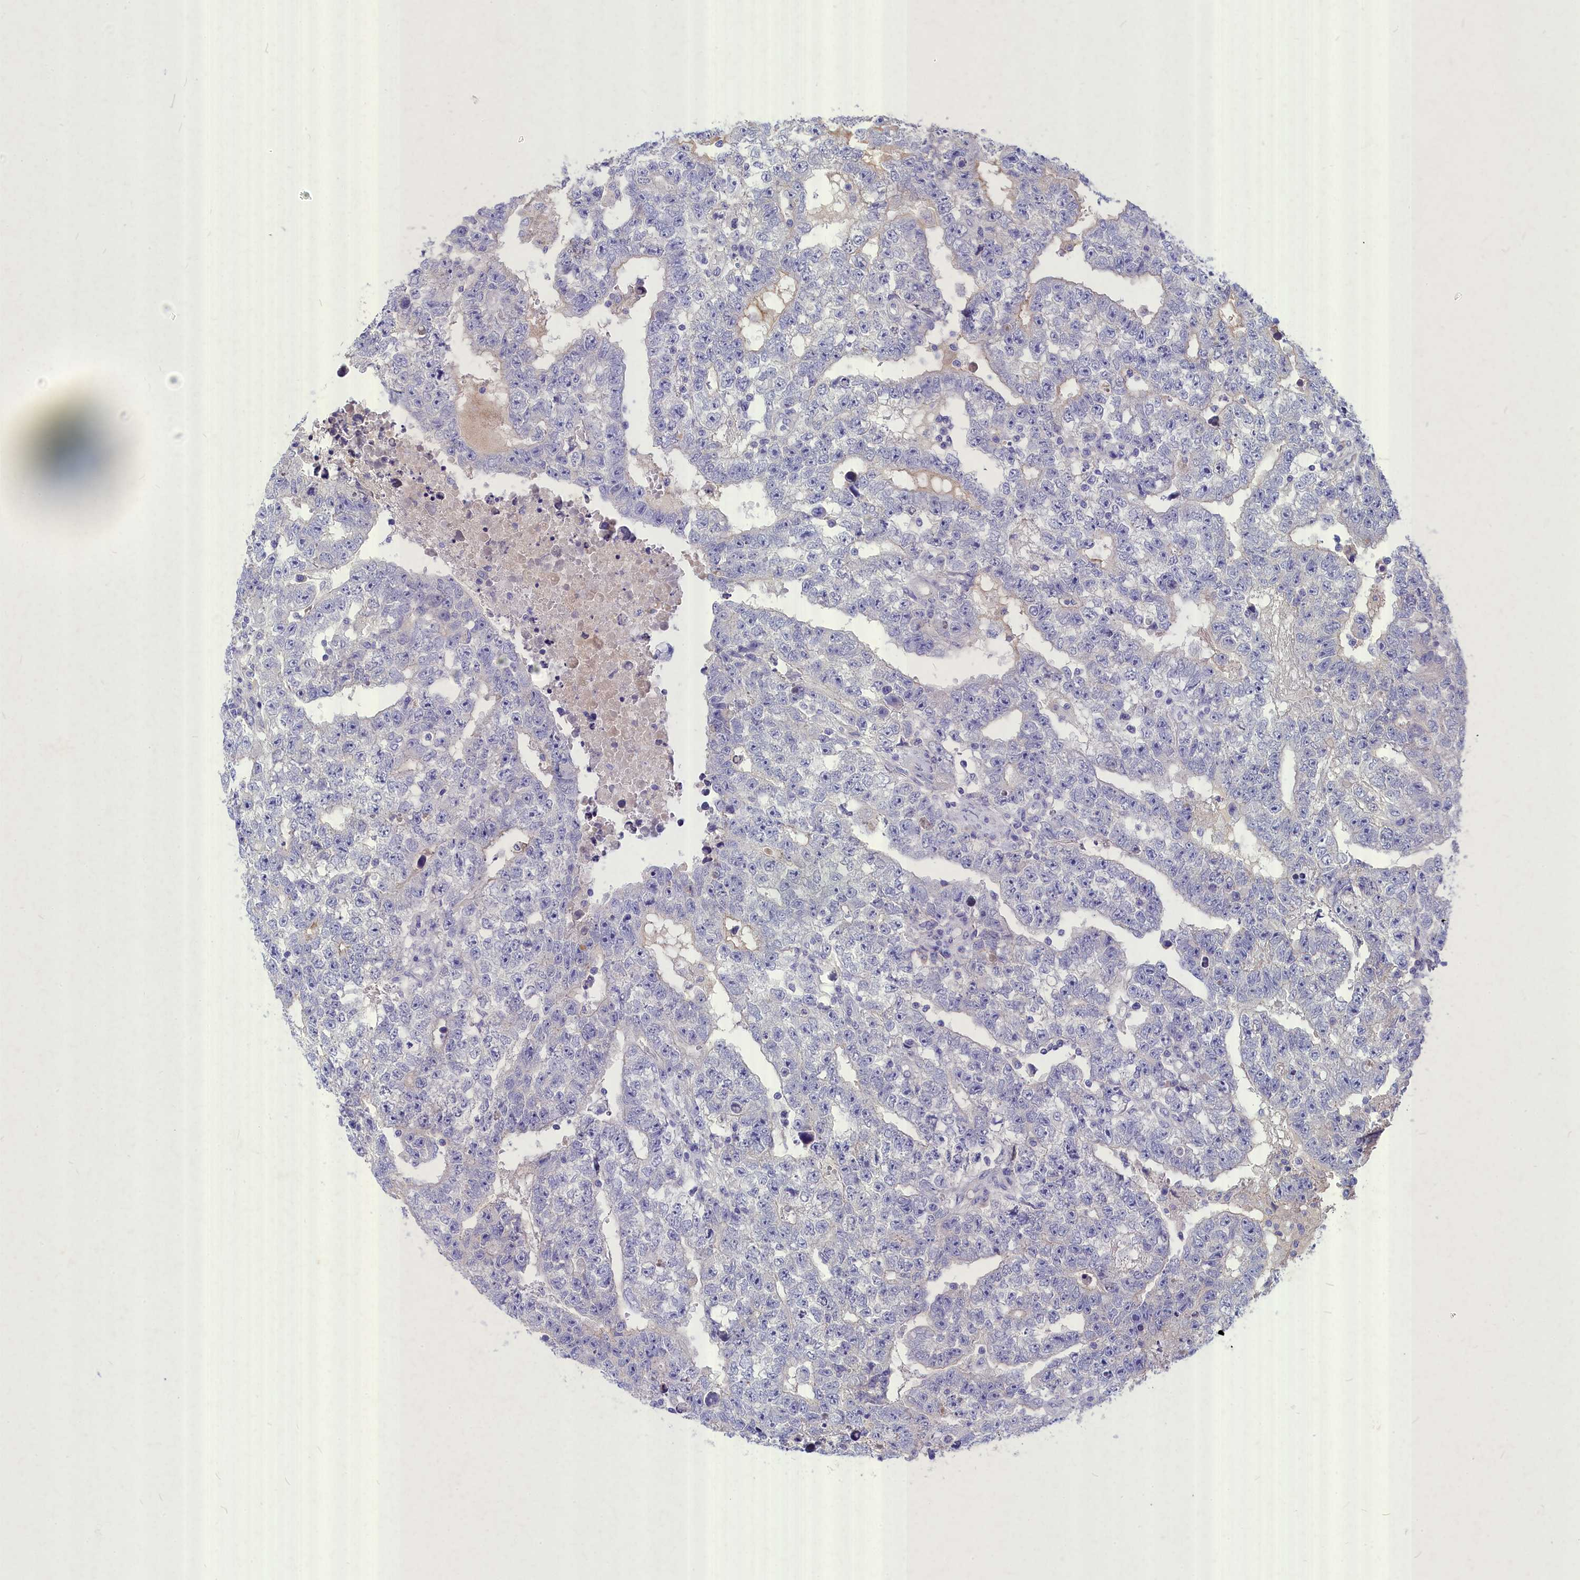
{"staining": {"intensity": "negative", "quantity": "none", "location": "none"}, "tissue": "testis cancer", "cell_type": "Tumor cells", "image_type": "cancer", "snomed": [{"axis": "morphology", "description": "Carcinoma, Embryonal, NOS"}, {"axis": "topography", "description": "Testis"}], "caption": "Tumor cells show no significant expression in testis embryonal carcinoma. Nuclei are stained in blue.", "gene": "DEFB119", "patient": {"sex": "male", "age": 25}}